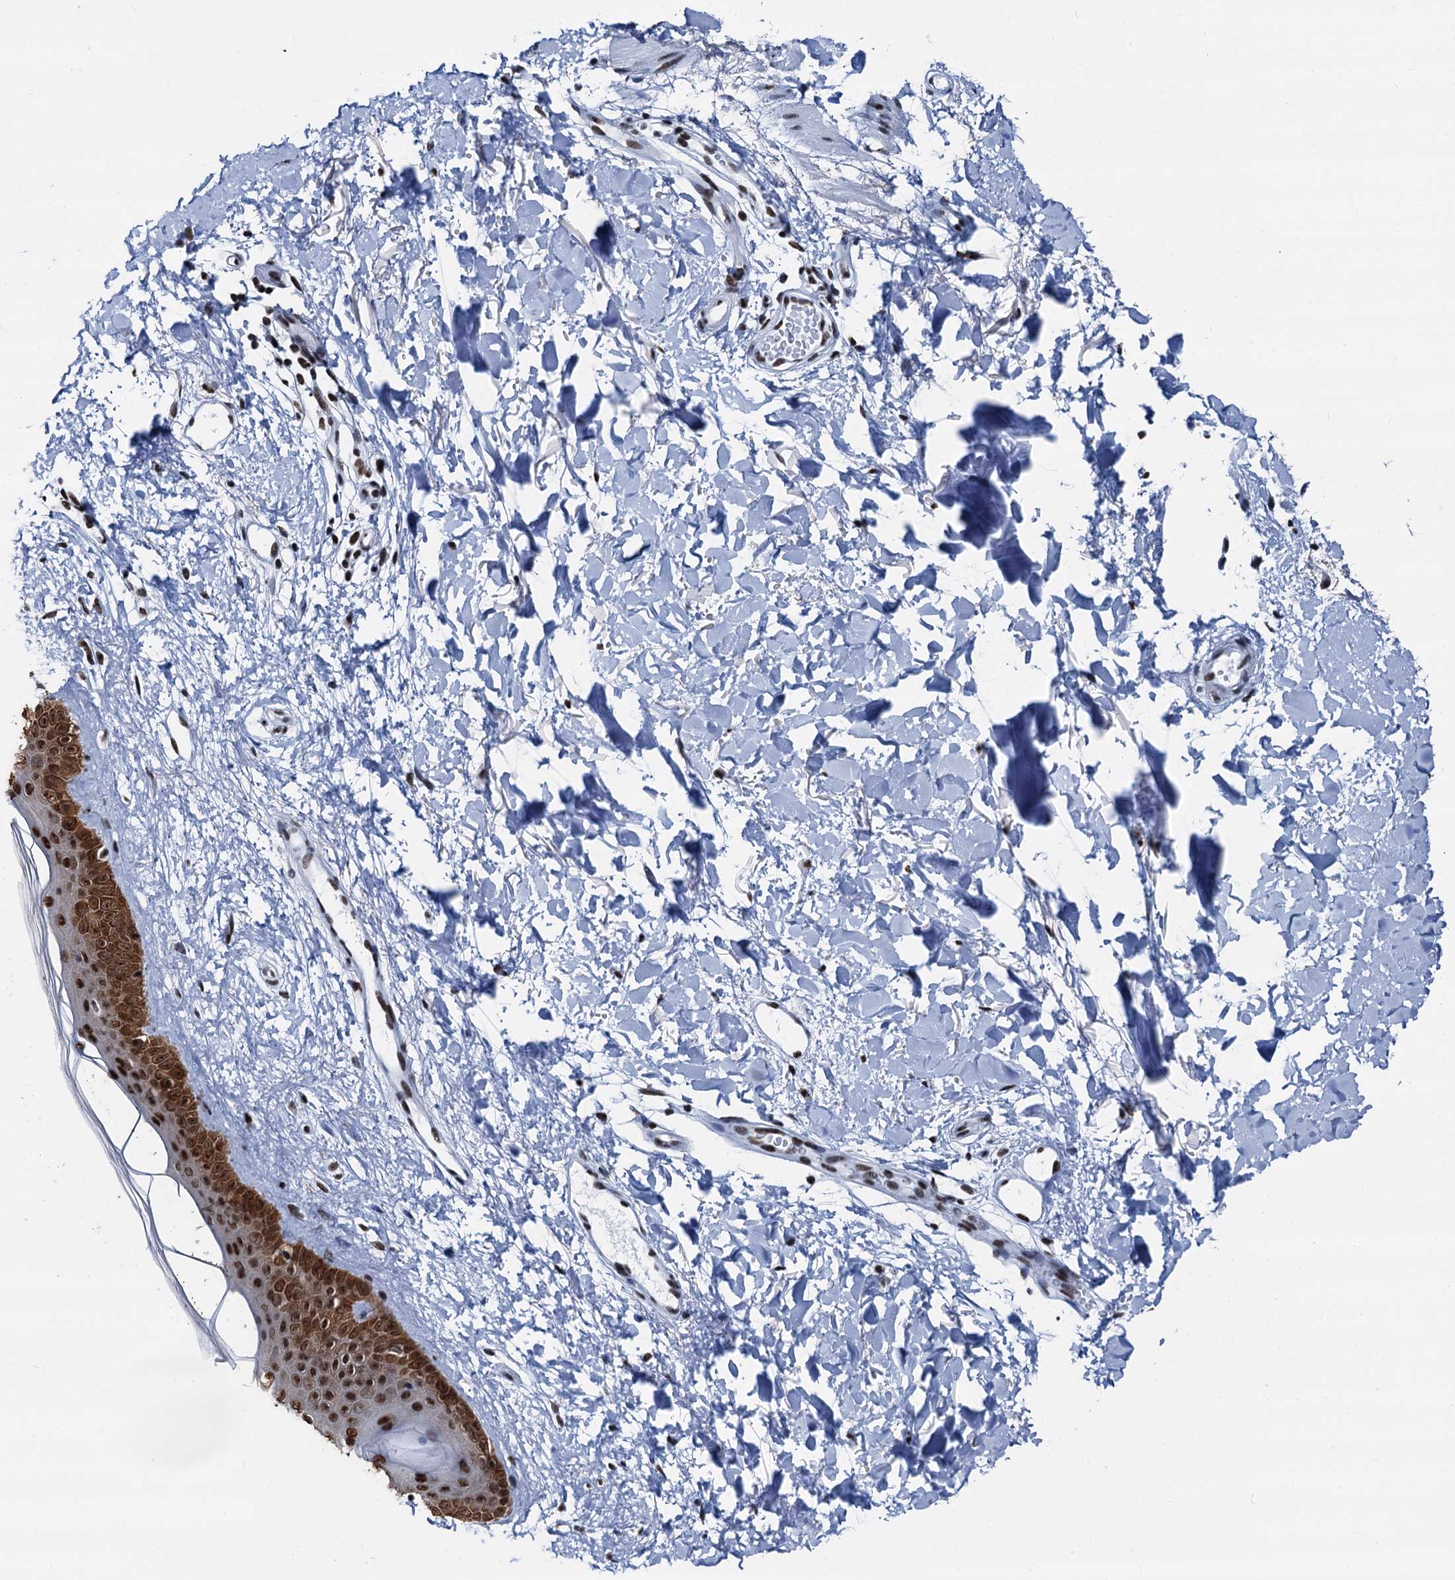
{"staining": {"intensity": "strong", "quantity": ">75%", "location": "nuclear"}, "tissue": "skin", "cell_type": "Fibroblasts", "image_type": "normal", "snomed": [{"axis": "morphology", "description": "Normal tissue, NOS"}, {"axis": "topography", "description": "Skin"}], "caption": "Skin stained with IHC shows strong nuclear positivity in approximately >75% of fibroblasts.", "gene": "DDX23", "patient": {"sex": "female", "age": 58}}